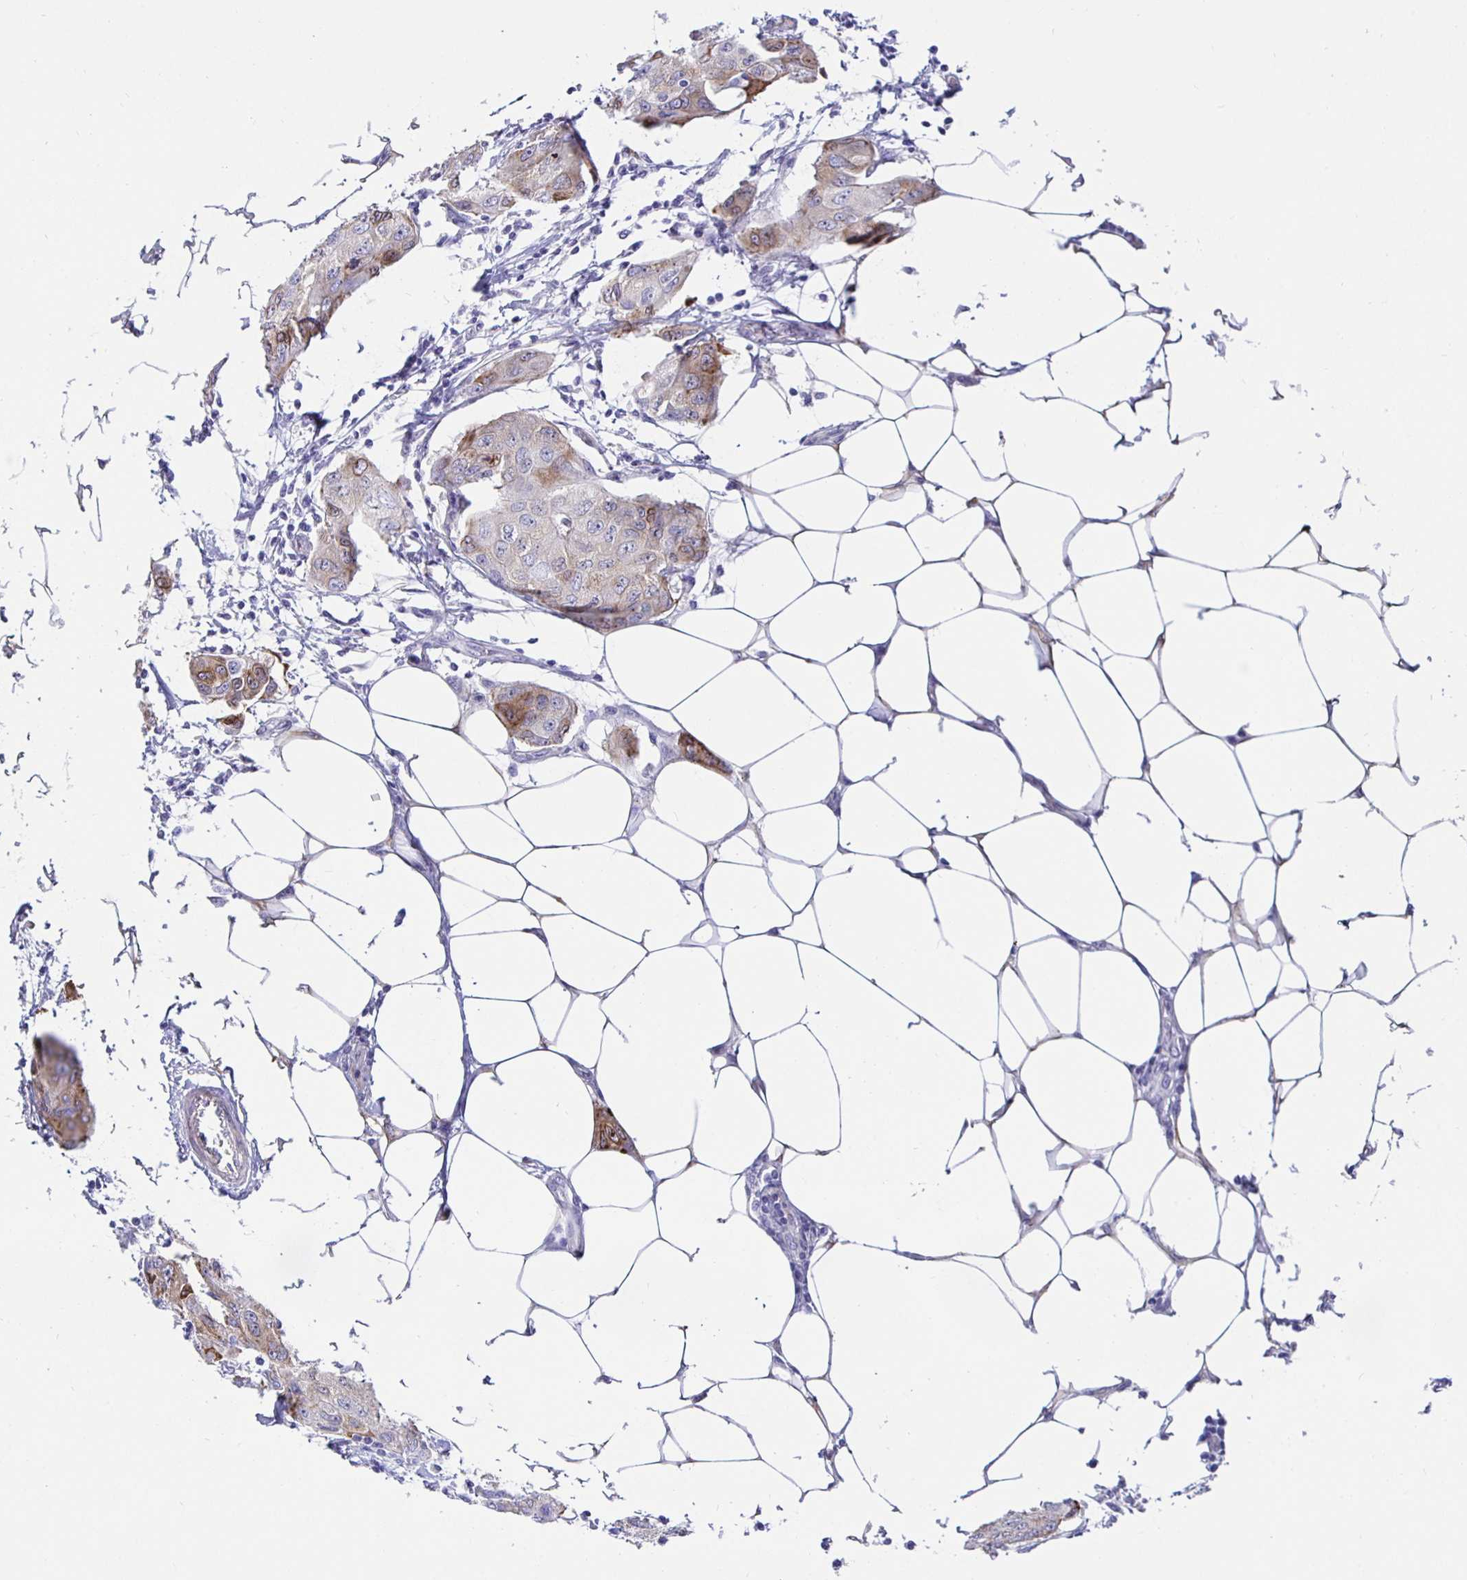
{"staining": {"intensity": "weak", "quantity": "<25%", "location": "cytoplasmic/membranous"}, "tissue": "breast cancer", "cell_type": "Tumor cells", "image_type": "cancer", "snomed": [{"axis": "morphology", "description": "Duct carcinoma"}, {"axis": "topography", "description": "Breast"}, {"axis": "topography", "description": "Lymph node"}], "caption": "Immunohistochemistry (IHC) image of neoplastic tissue: human breast intraductal carcinoma stained with DAB (3,3'-diaminobenzidine) shows no significant protein positivity in tumor cells.", "gene": "HSPA4L", "patient": {"sex": "female", "age": 80}}